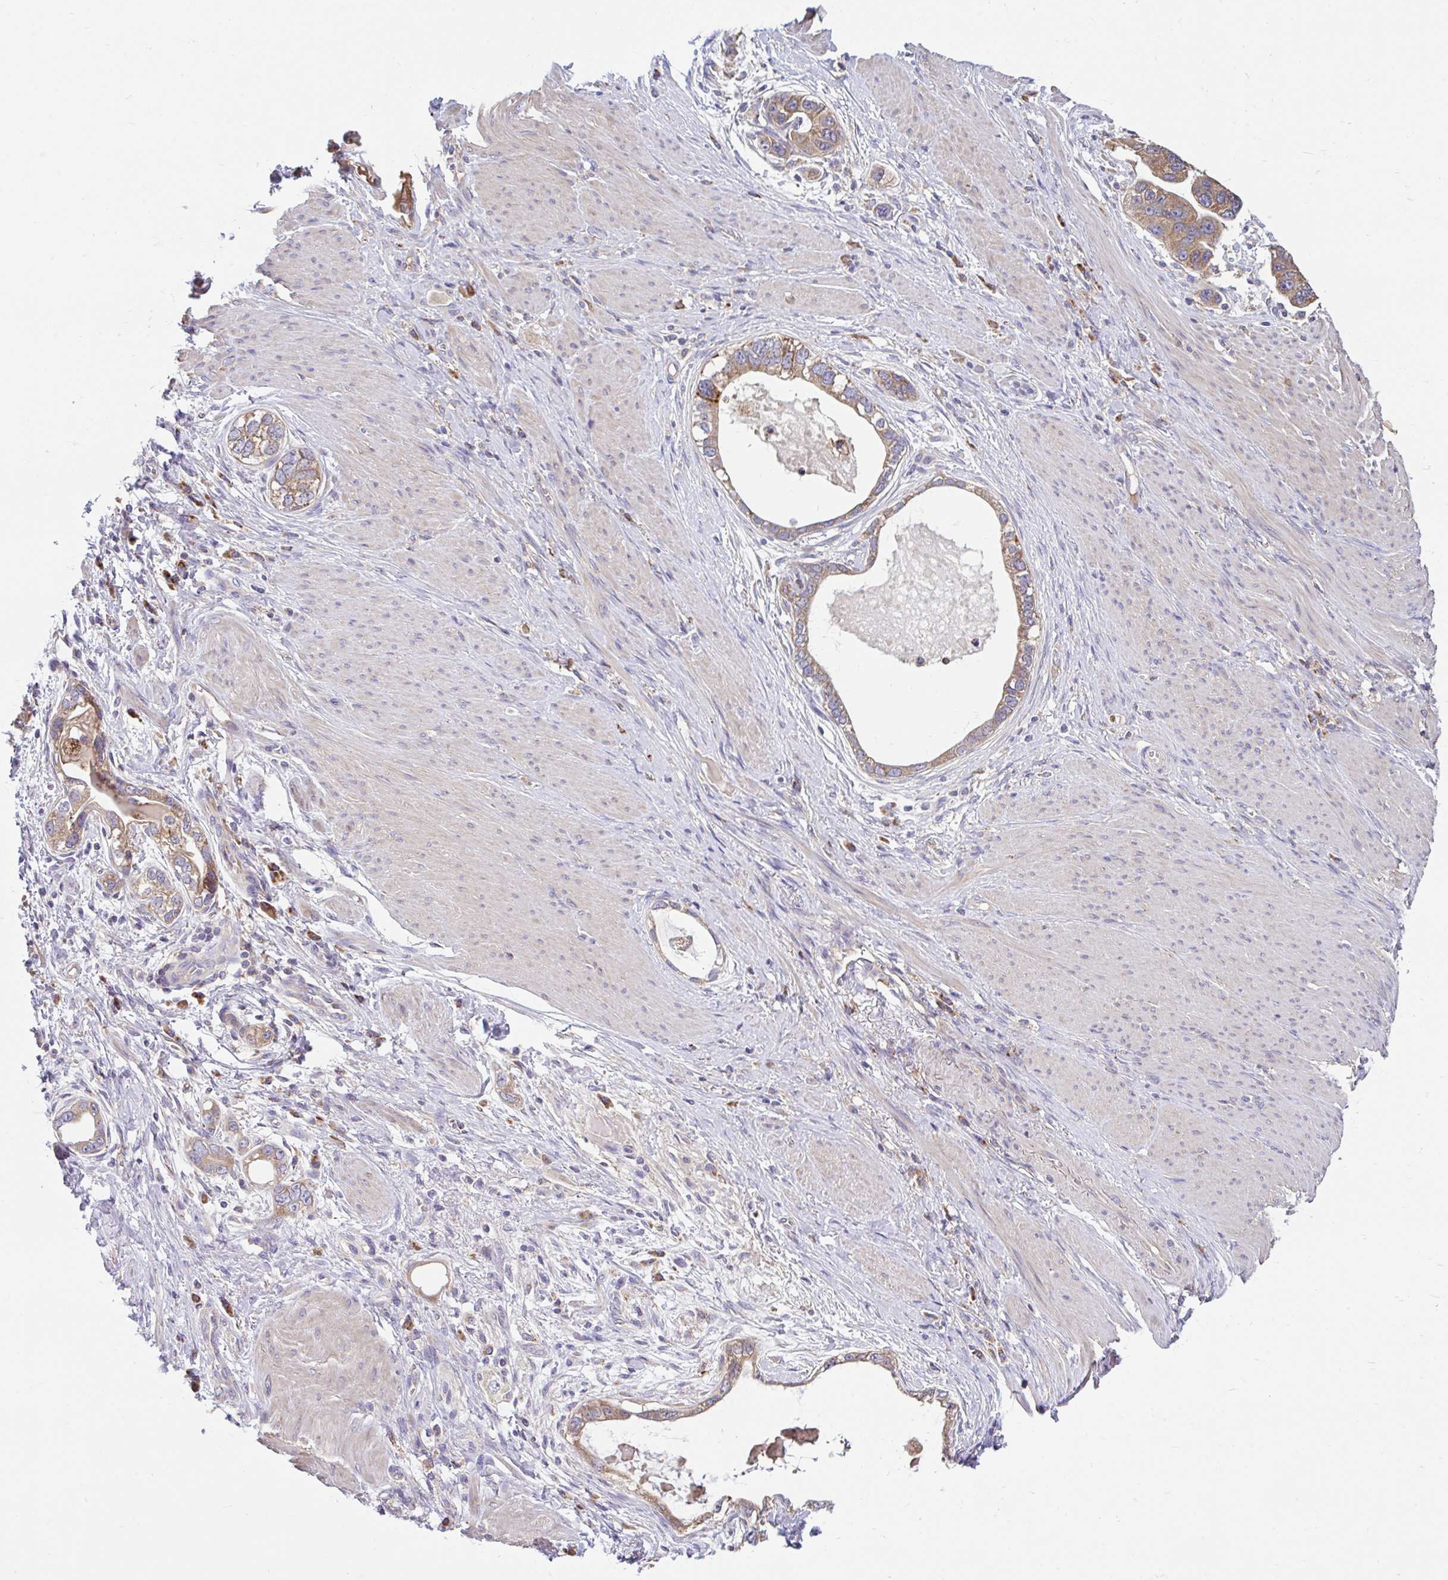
{"staining": {"intensity": "moderate", "quantity": ">75%", "location": "cytoplasmic/membranous"}, "tissue": "stomach cancer", "cell_type": "Tumor cells", "image_type": "cancer", "snomed": [{"axis": "morphology", "description": "Adenocarcinoma, NOS"}, {"axis": "topography", "description": "Stomach, lower"}], "caption": "A brown stain shows moderate cytoplasmic/membranous positivity of a protein in stomach cancer (adenocarcinoma) tumor cells. The staining was performed using DAB to visualize the protein expression in brown, while the nuclei were stained in blue with hematoxylin (Magnification: 20x).", "gene": "RALBP1", "patient": {"sex": "female", "age": 93}}